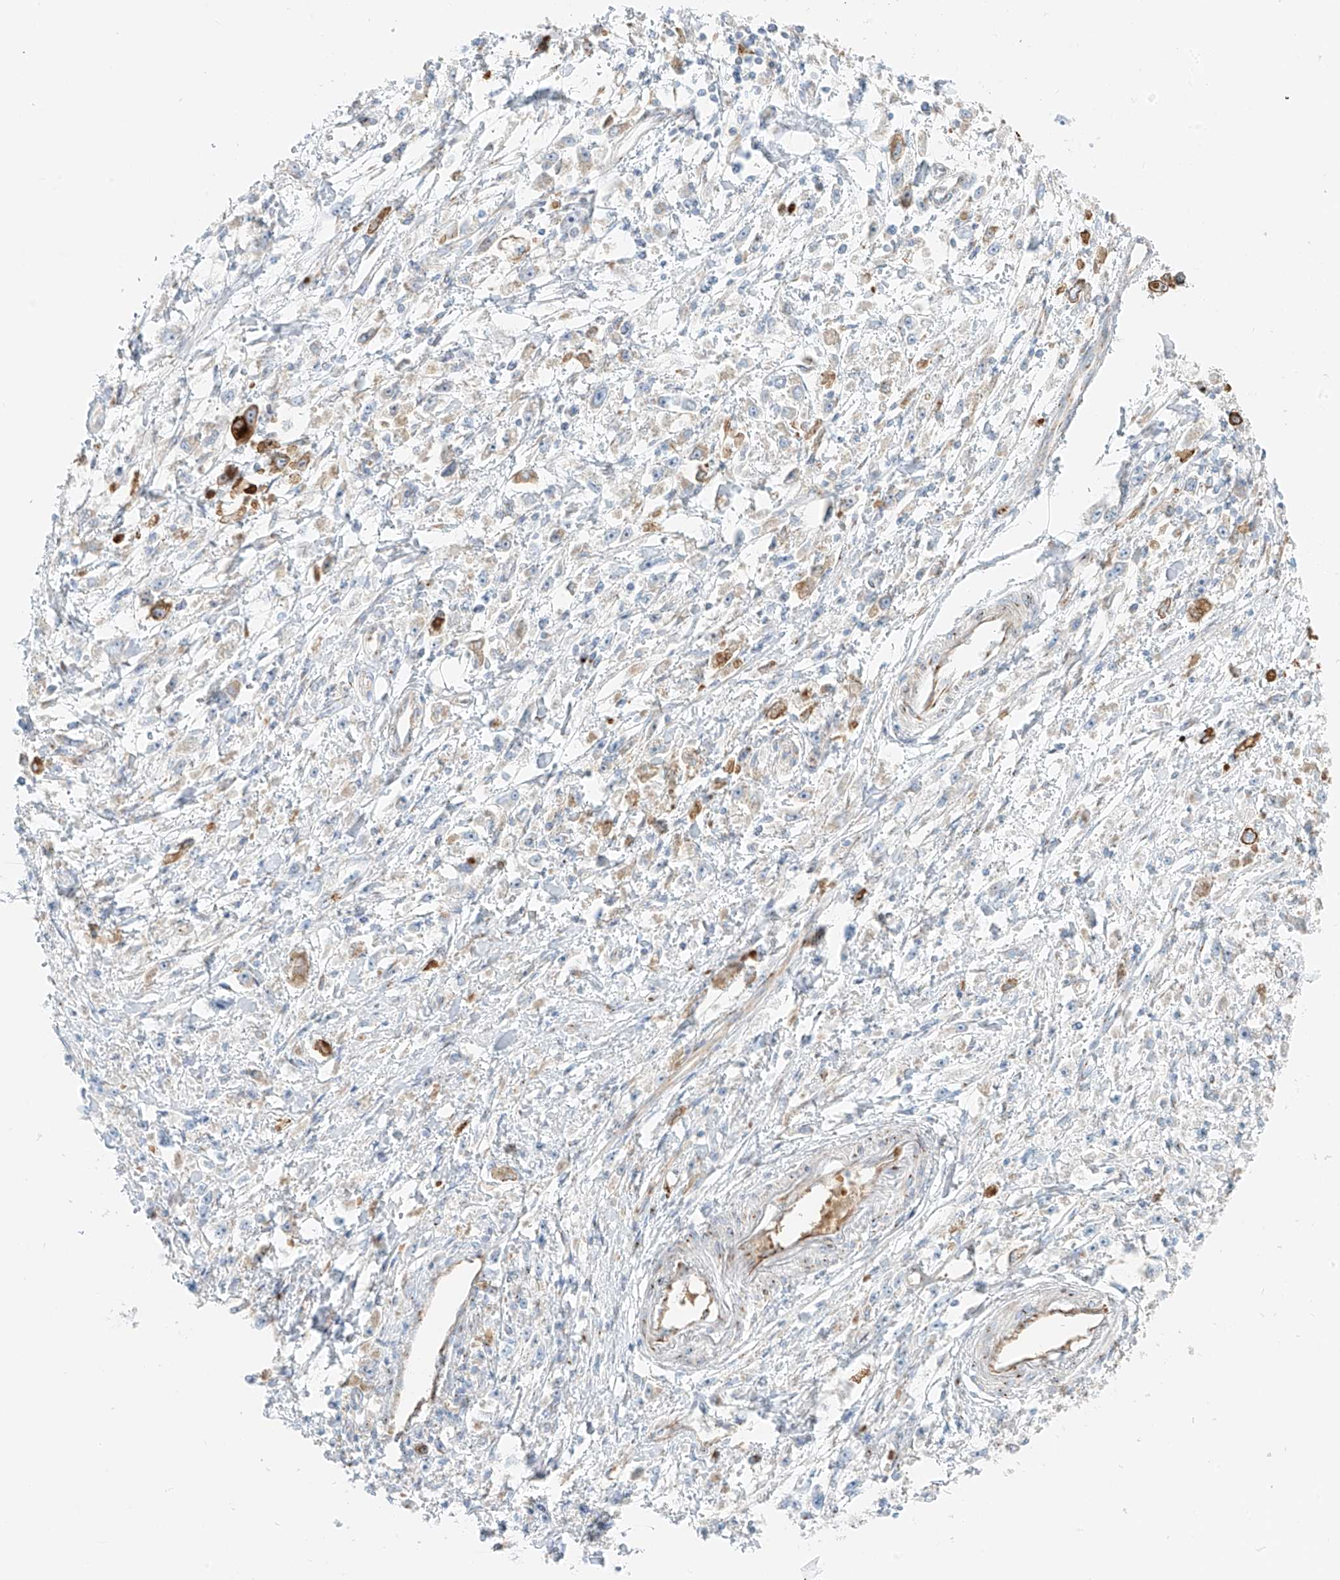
{"staining": {"intensity": "strong", "quantity": "<25%", "location": "cytoplasmic/membranous"}, "tissue": "stomach cancer", "cell_type": "Tumor cells", "image_type": "cancer", "snomed": [{"axis": "morphology", "description": "Adenocarcinoma, NOS"}, {"axis": "topography", "description": "Stomach"}], "caption": "IHC photomicrograph of human stomach cancer stained for a protein (brown), which exhibits medium levels of strong cytoplasmic/membranous staining in about <25% of tumor cells.", "gene": "EIPR1", "patient": {"sex": "female", "age": 59}}